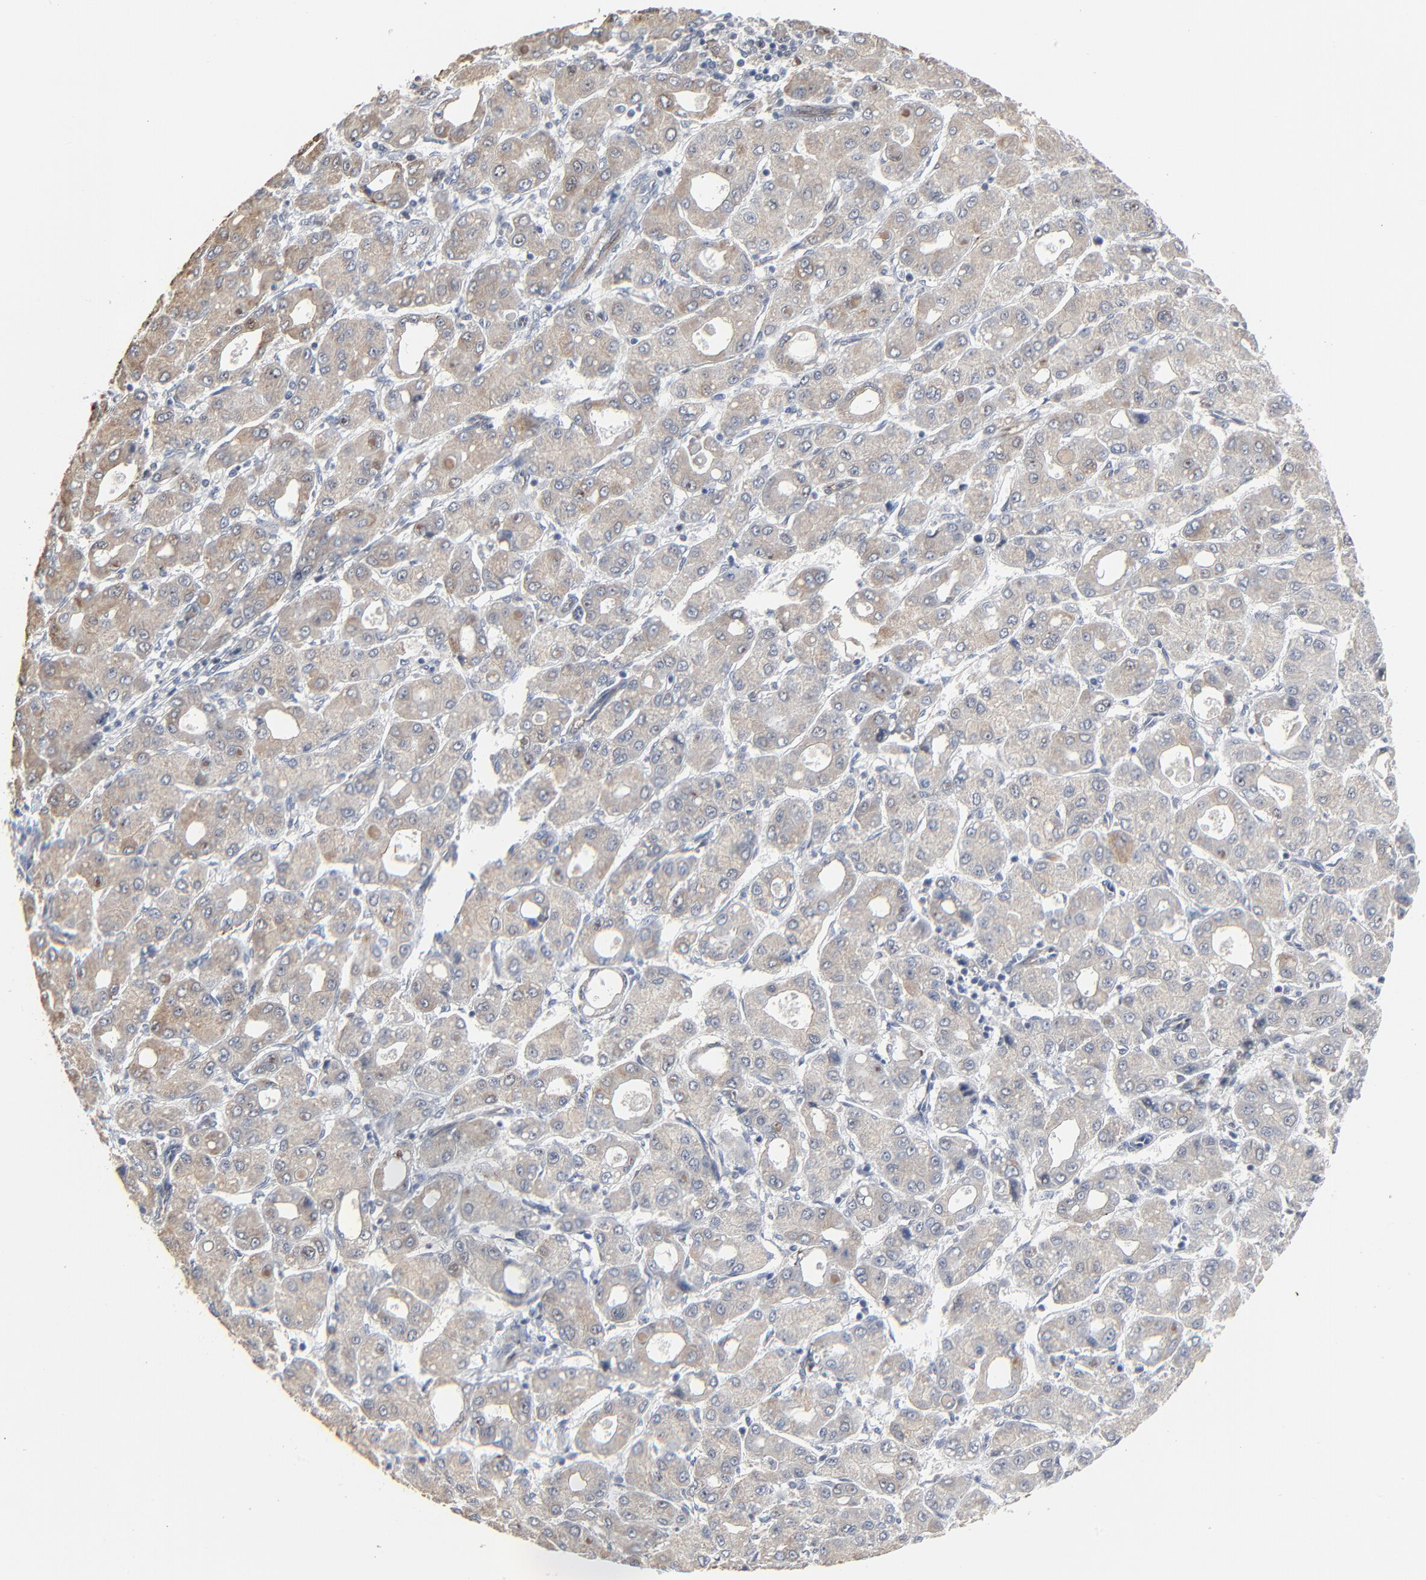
{"staining": {"intensity": "weak", "quantity": ">75%", "location": "cytoplasmic/membranous"}, "tissue": "liver cancer", "cell_type": "Tumor cells", "image_type": "cancer", "snomed": [{"axis": "morphology", "description": "Carcinoma, Hepatocellular, NOS"}, {"axis": "topography", "description": "Liver"}], "caption": "Protein staining of liver cancer (hepatocellular carcinoma) tissue displays weak cytoplasmic/membranous positivity in approximately >75% of tumor cells. (DAB (3,3'-diaminobenzidine) IHC, brown staining for protein, blue staining for nuclei).", "gene": "BIRC3", "patient": {"sex": "male", "age": 69}}